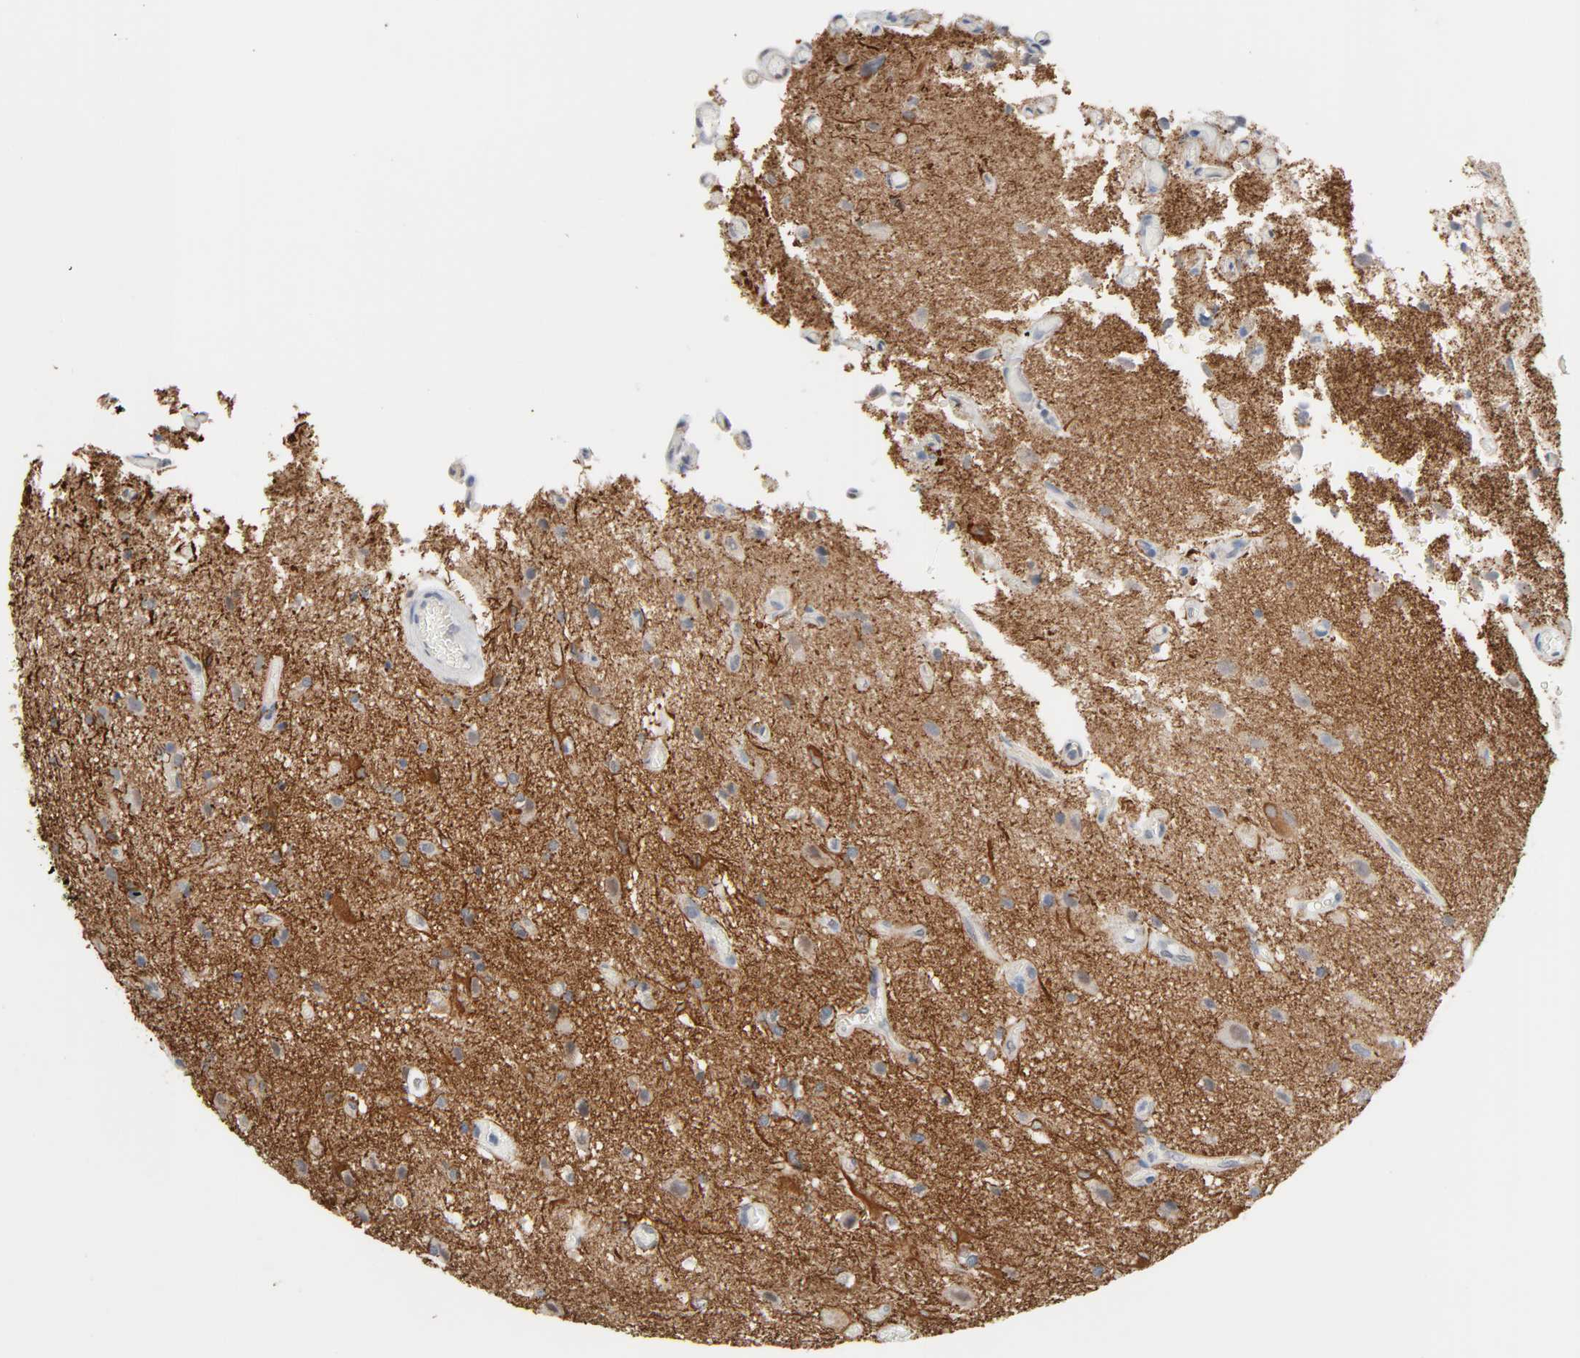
{"staining": {"intensity": "weak", "quantity": "<25%", "location": "cytoplasmic/membranous"}, "tissue": "glioma", "cell_type": "Tumor cells", "image_type": "cancer", "snomed": [{"axis": "morphology", "description": "Glioma, malignant, High grade"}, {"axis": "topography", "description": "Brain"}], "caption": "Immunohistochemical staining of malignant high-grade glioma shows no significant positivity in tumor cells.", "gene": "ACSS2", "patient": {"sex": "male", "age": 47}}